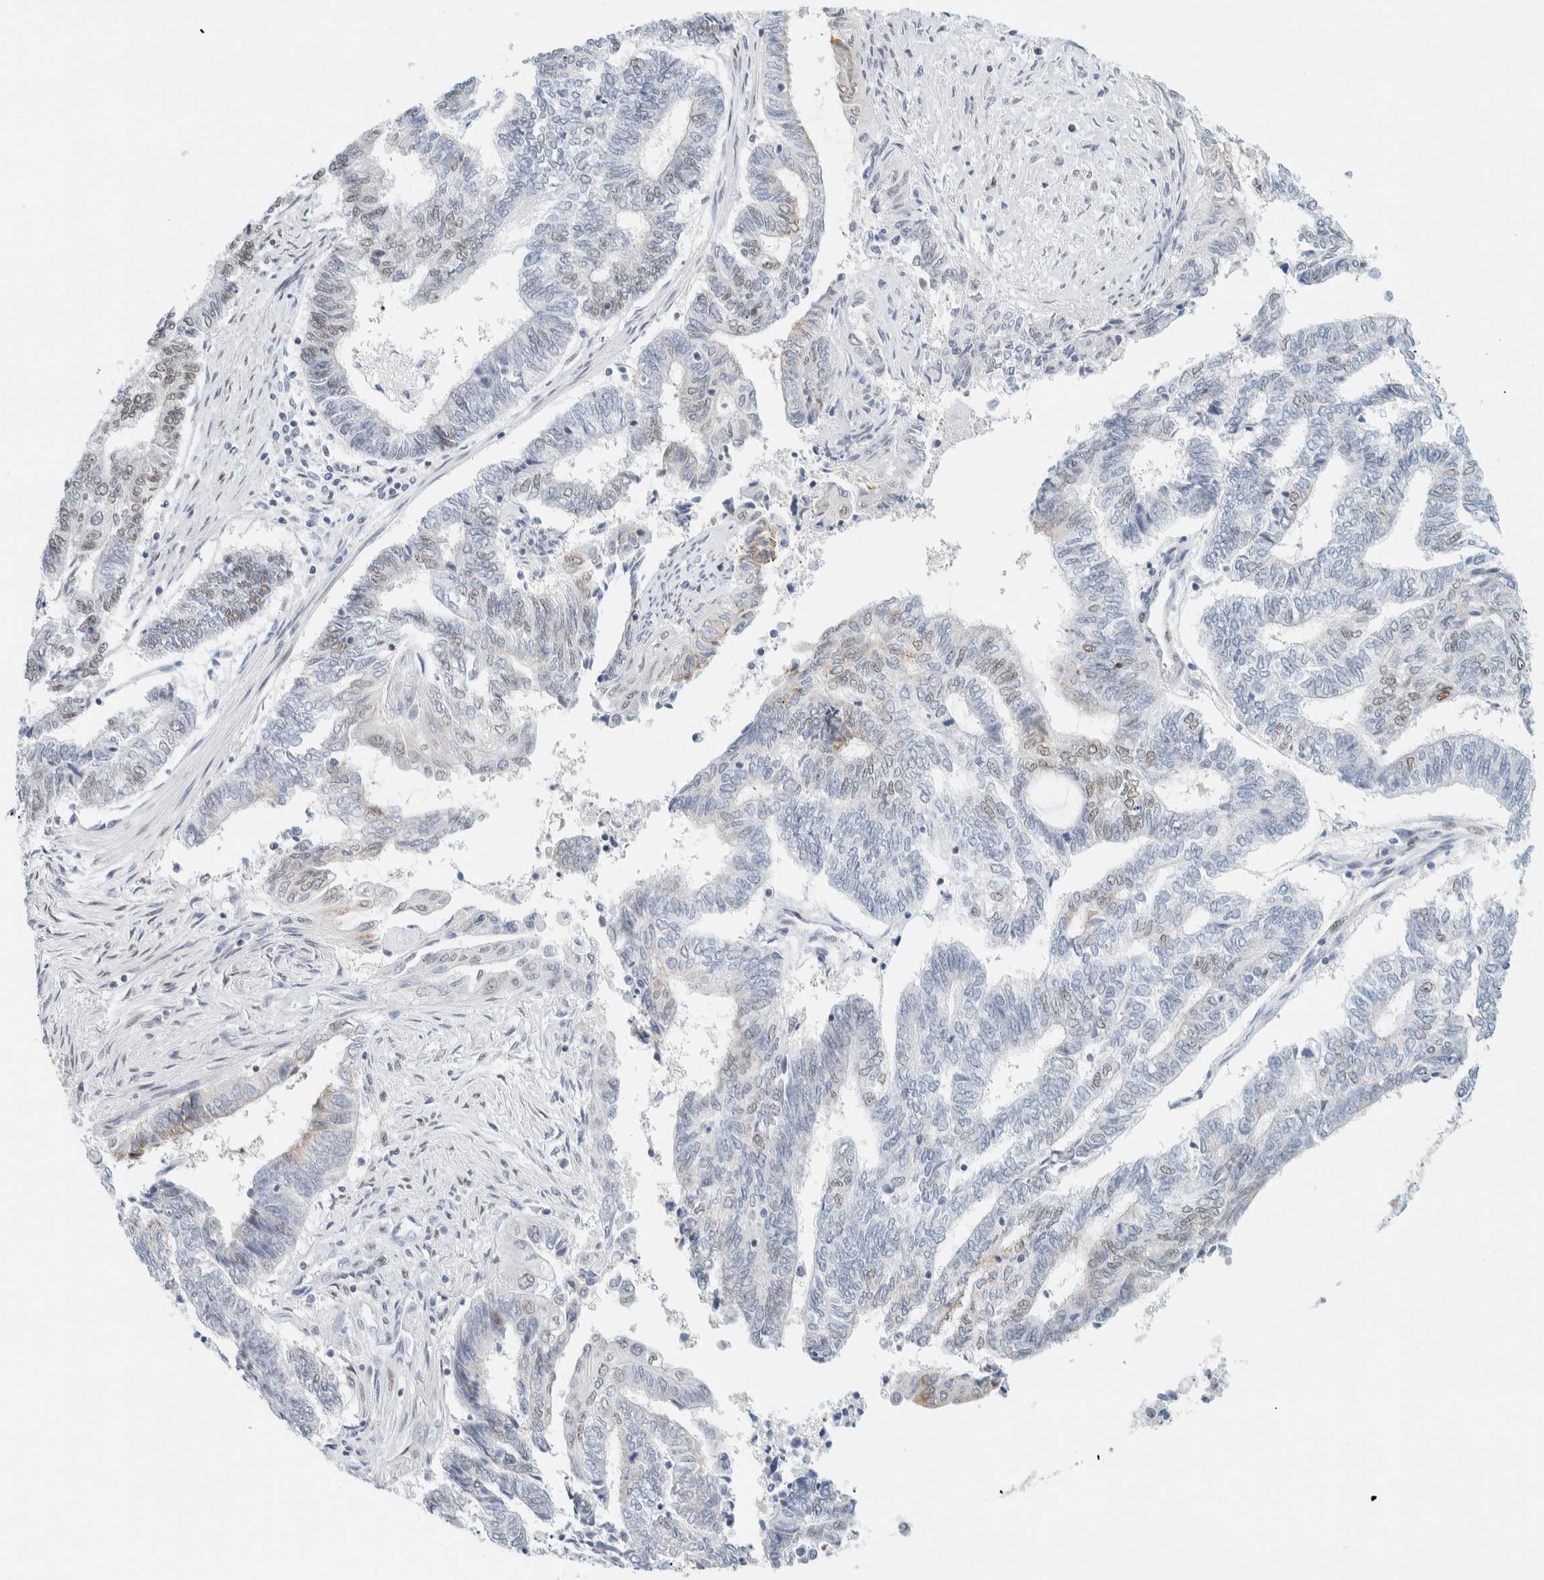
{"staining": {"intensity": "weak", "quantity": "<25%", "location": "nuclear"}, "tissue": "endometrial cancer", "cell_type": "Tumor cells", "image_type": "cancer", "snomed": [{"axis": "morphology", "description": "Adenocarcinoma, NOS"}, {"axis": "topography", "description": "Uterus"}, {"axis": "topography", "description": "Endometrium"}], "caption": "Endometrial adenocarcinoma stained for a protein using IHC reveals no staining tumor cells.", "gene": "ZNF683", "patient": {"sex": "female", "age": 70}}